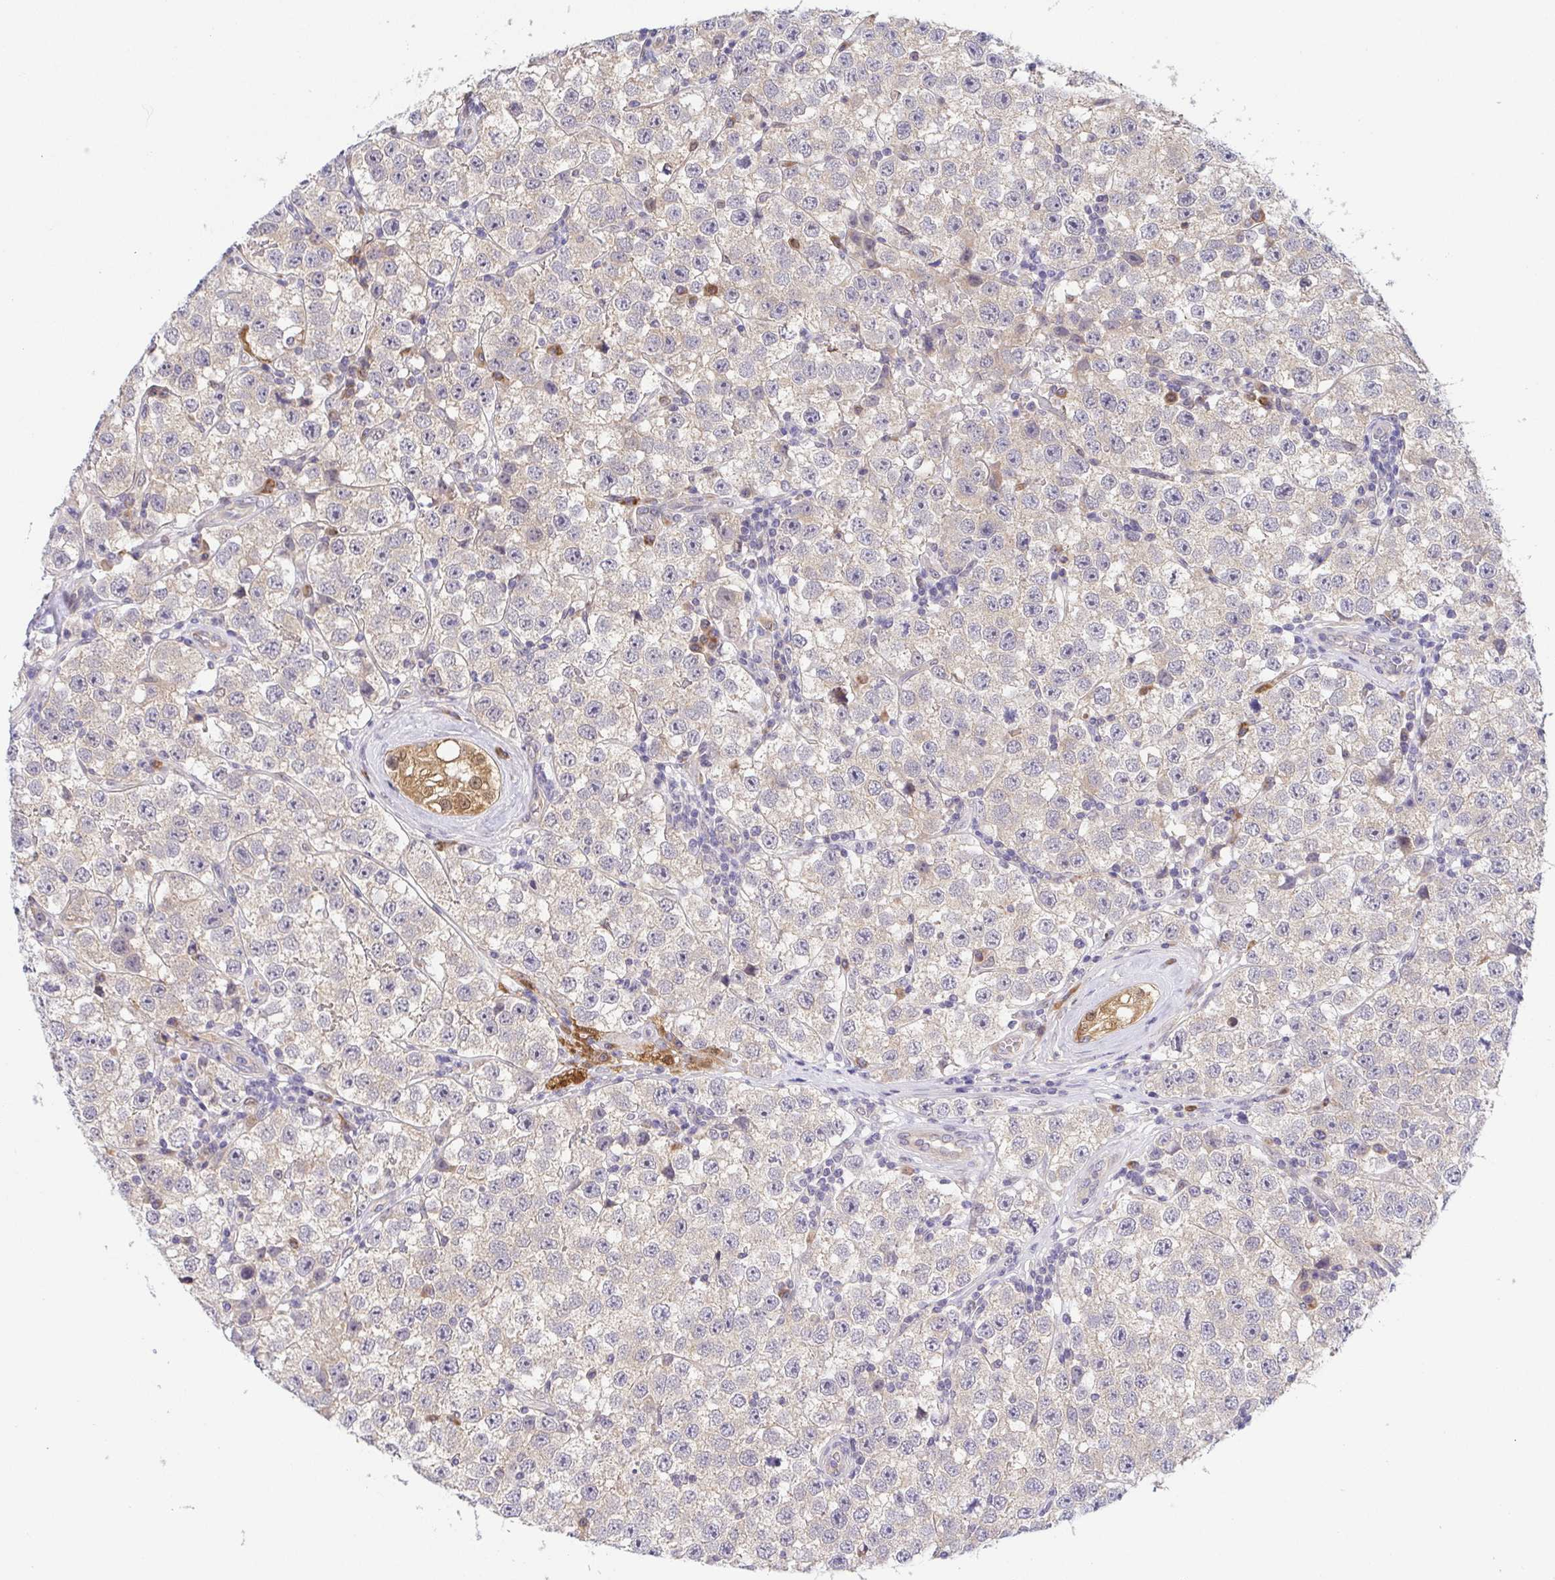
{"staining": {"intensity": "weak", "quantity": ">75%", "location": "cytoplasmic/membranous"}, "tissue": "testis cancer", "cell_type": "Tumor cells", "image_type": "cancer", "snomed": [{"axis": "morphology", "description": "Seminoma, NOS"}, {"axis": "topography", "description": "Testis"}], "caption": "A micrograph of human seminoma (testis) stained for a protein demonstrates weak cytoplasmic/membranous brown staining in tumor cells.", "gene": "BCL2L1", "patient": {"sex": "male", "age": 34}}